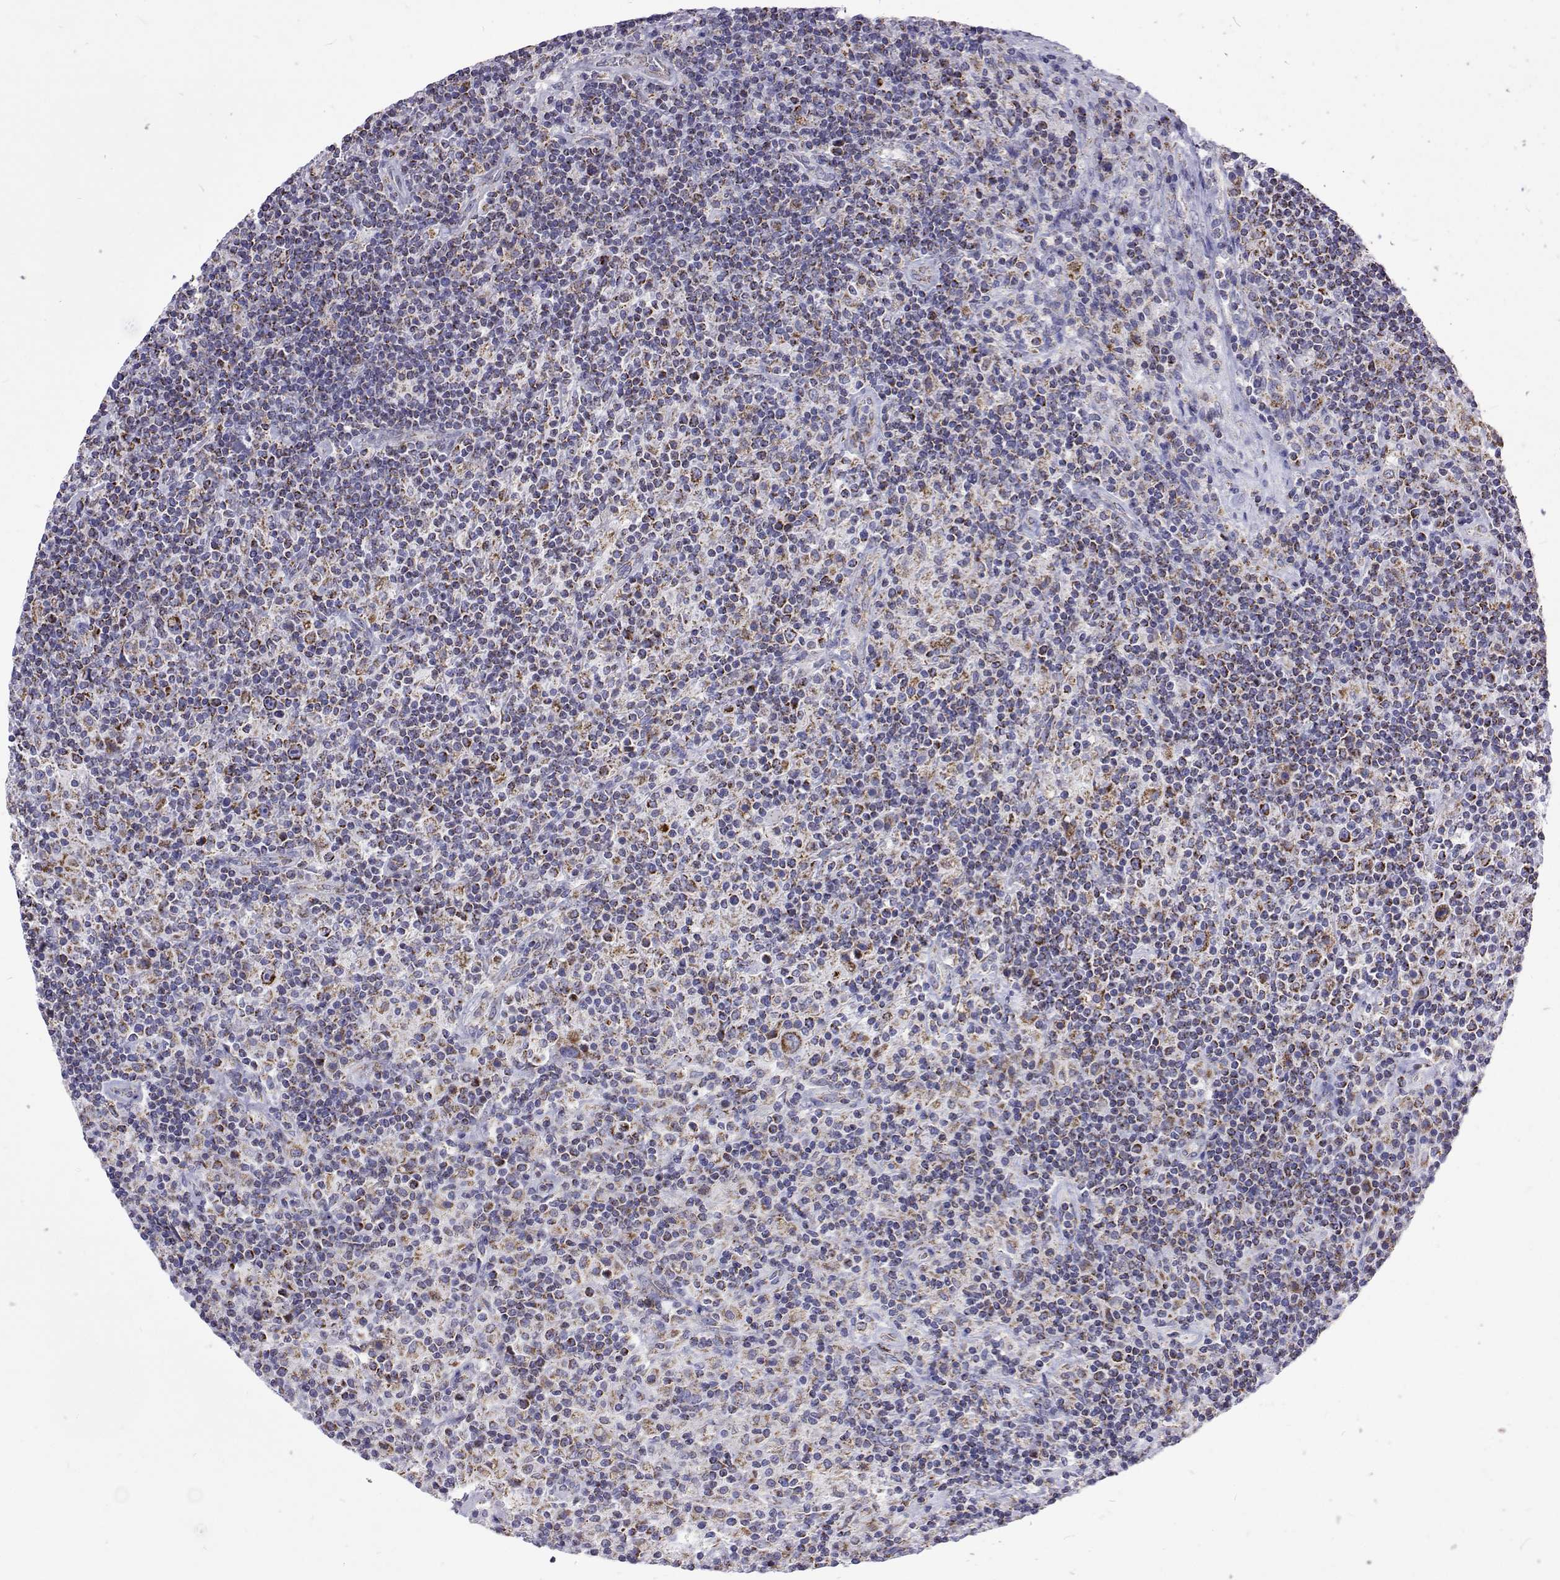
{"staining": {"intensity": "strong", "quantity": ">75%", "location": "cytoplasmic/membranous"}, "tissue": "lymphoma", "cell_type": "Tumor cells", "image_type": "cancer", "snomed": [{"axis": "morphology", "description": "Hodgkin's disease, NOS"}, {"axis": "topography", "description": "Lymph node"}], "caption": "Lymphoma stained with immunohistochemistry demonstrates strong cytoplasmic/membranous expression in about >75% of tumor cells. (DAB (3,3'-diaminobenzidine) = brown stain, brightfield microscopy at high magnification).", "gene": "MCCC2", "patient": {"sex": "male", "age": 70}}